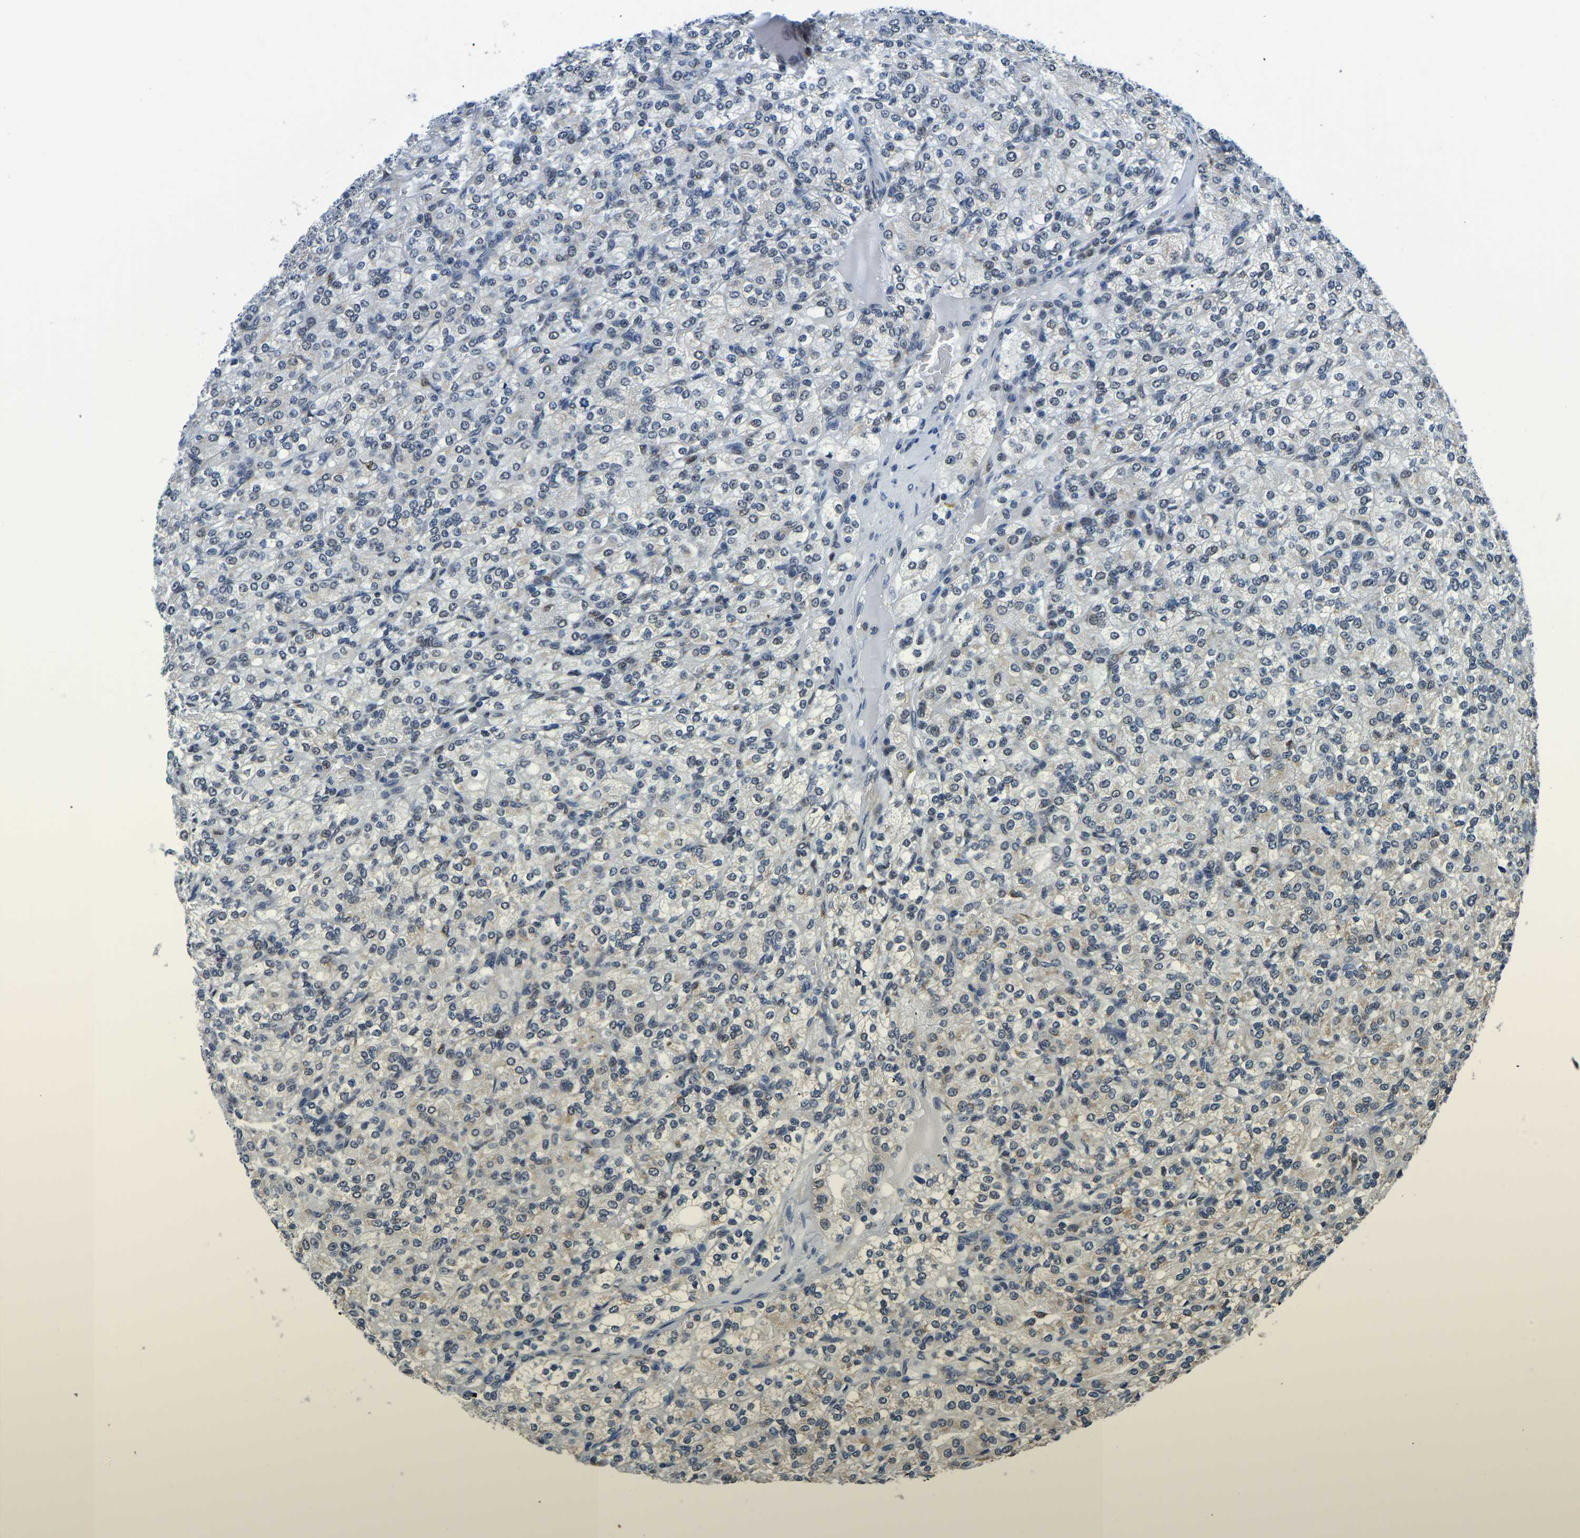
{"staining": {"intensity": "weak", "quantity": "<25%", "location": "nuclear"}, "tissue": "renal cancer", "cell_type": "Tumor cells", "image_type": "cancer", "snomed": [{"axis": "morphology", "description": "Adenocarcinoma, NOS"}, {"axis": "topography", "description": "Kidney"}], "caption": "Immunohistochemical staining of human renal cancer displays no significant expression in tumor cells.", "gene": "BNIP3L", "patient": {"sex": "male", "age": 77}}